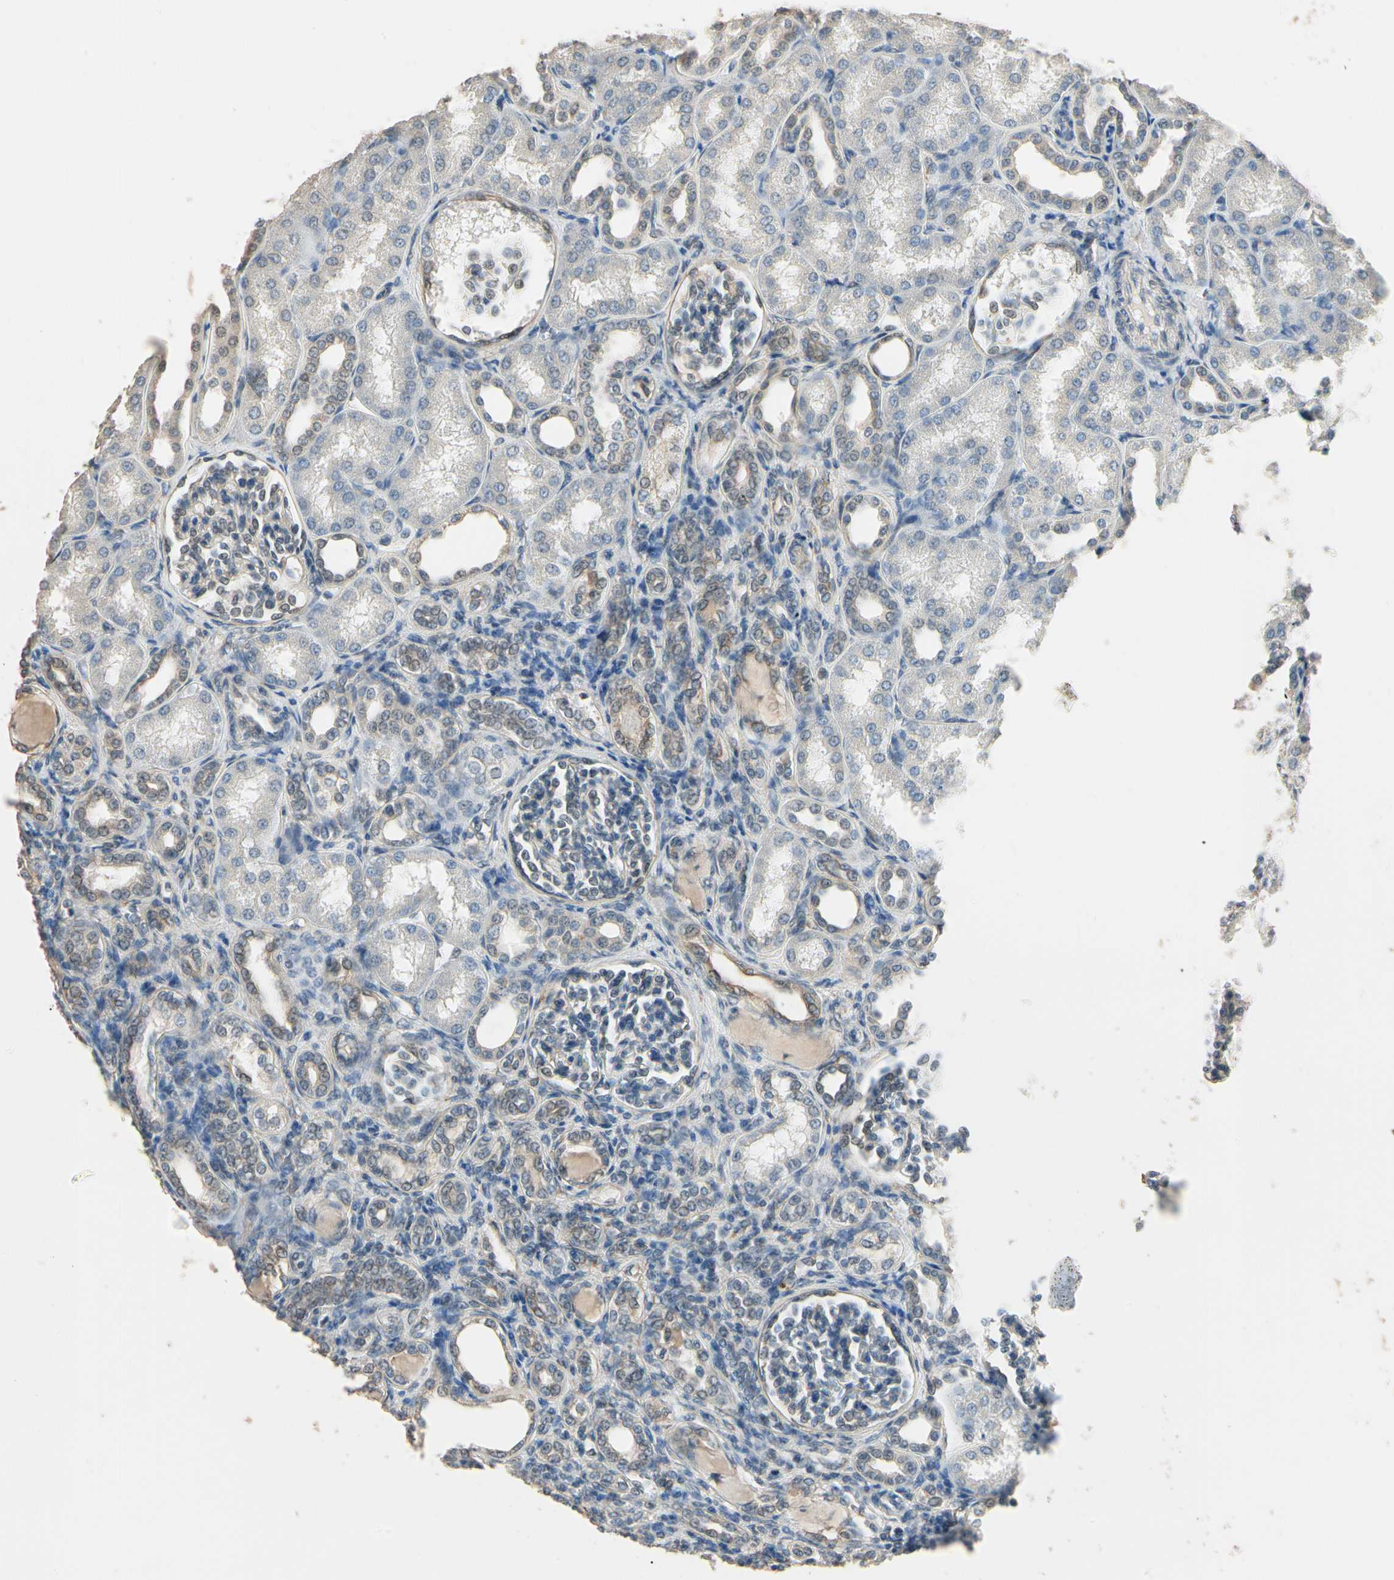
{"staining": {"intensity": "weak", "quantity": ">75%", "location": "cytoplasmic/membranous"}, "tissue": "kidney", "cell_type": "Cells in glomeruli", "image_type": "normal", "snomed": [{"axis": "morphology", "description": "Normal tissue, NOS"}, {"axis": "topography", "description": "Kidney"}], "caption": "IHC image of normal kidney: human kidney stained using immunohistochemistry reveals low levels of weak protein expression localized specifically in the cytoplasmic/membranous of cells in glomeruli, appearing as a cytoplasmic/membranous brown color.", "gene": "TASOR", "patient": {"sex": "male", "age": 7}}